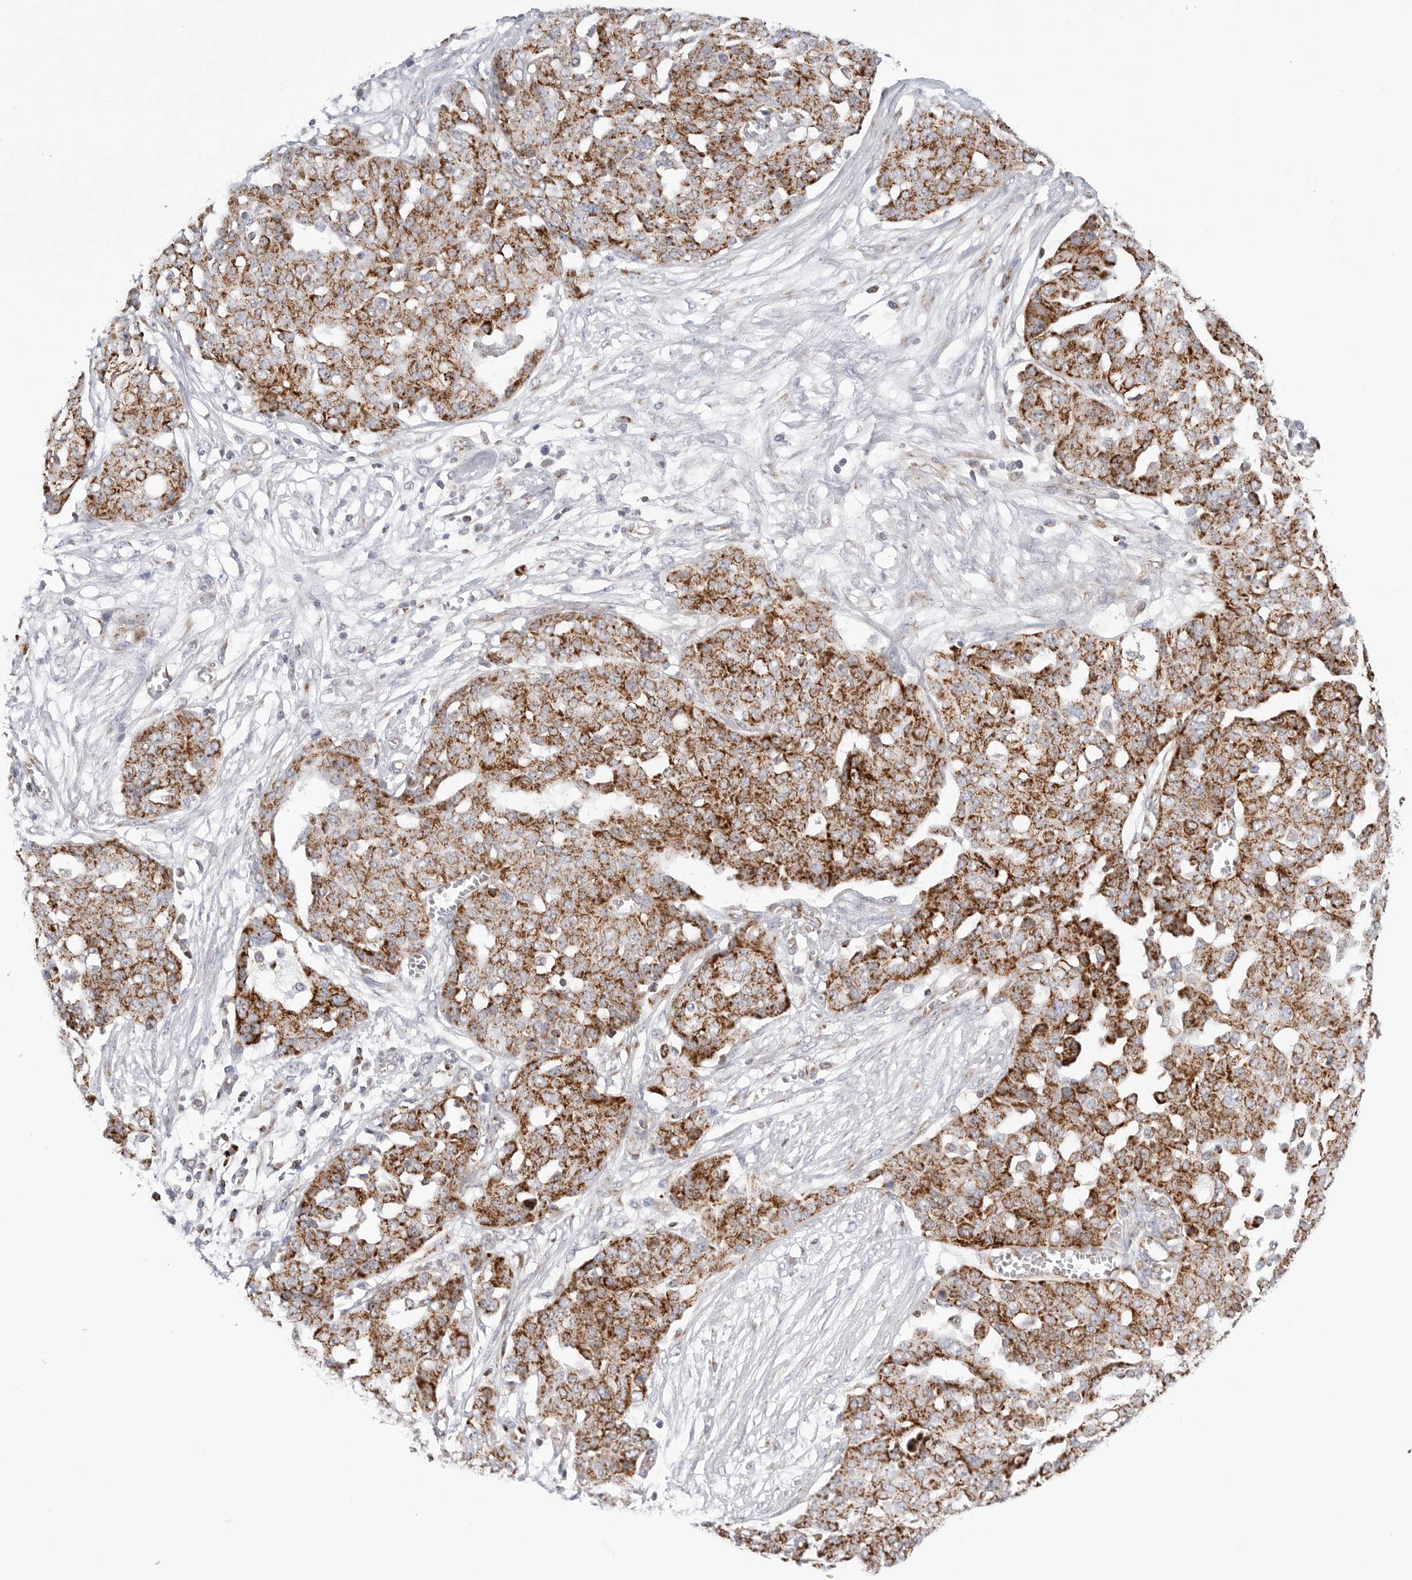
{"staining": {"intensity": "strong", "quantity": ">75%", "location": "cytoplasmic/membranous"}, "tissue": "ovarian cancer", "cell_type": "Tumor cells", "image_type": "cancer", "snomed": [{"axis": "morphology", "description": "Cystadenocarcinoma, serous, NOS"}, {"axis": "topography", "description": "Soft tissue"}, {"axis": "topography", "description": "Ovary"}], "caption": "Immunohistochemical staining of ovarian cancer demonstrates high levels of strong cytoplasmic/membranous protein expression in approximately >75% of tumor cells.", "gene": "ATP5IF1", "patient": {"sex": "female", "age": 57}}